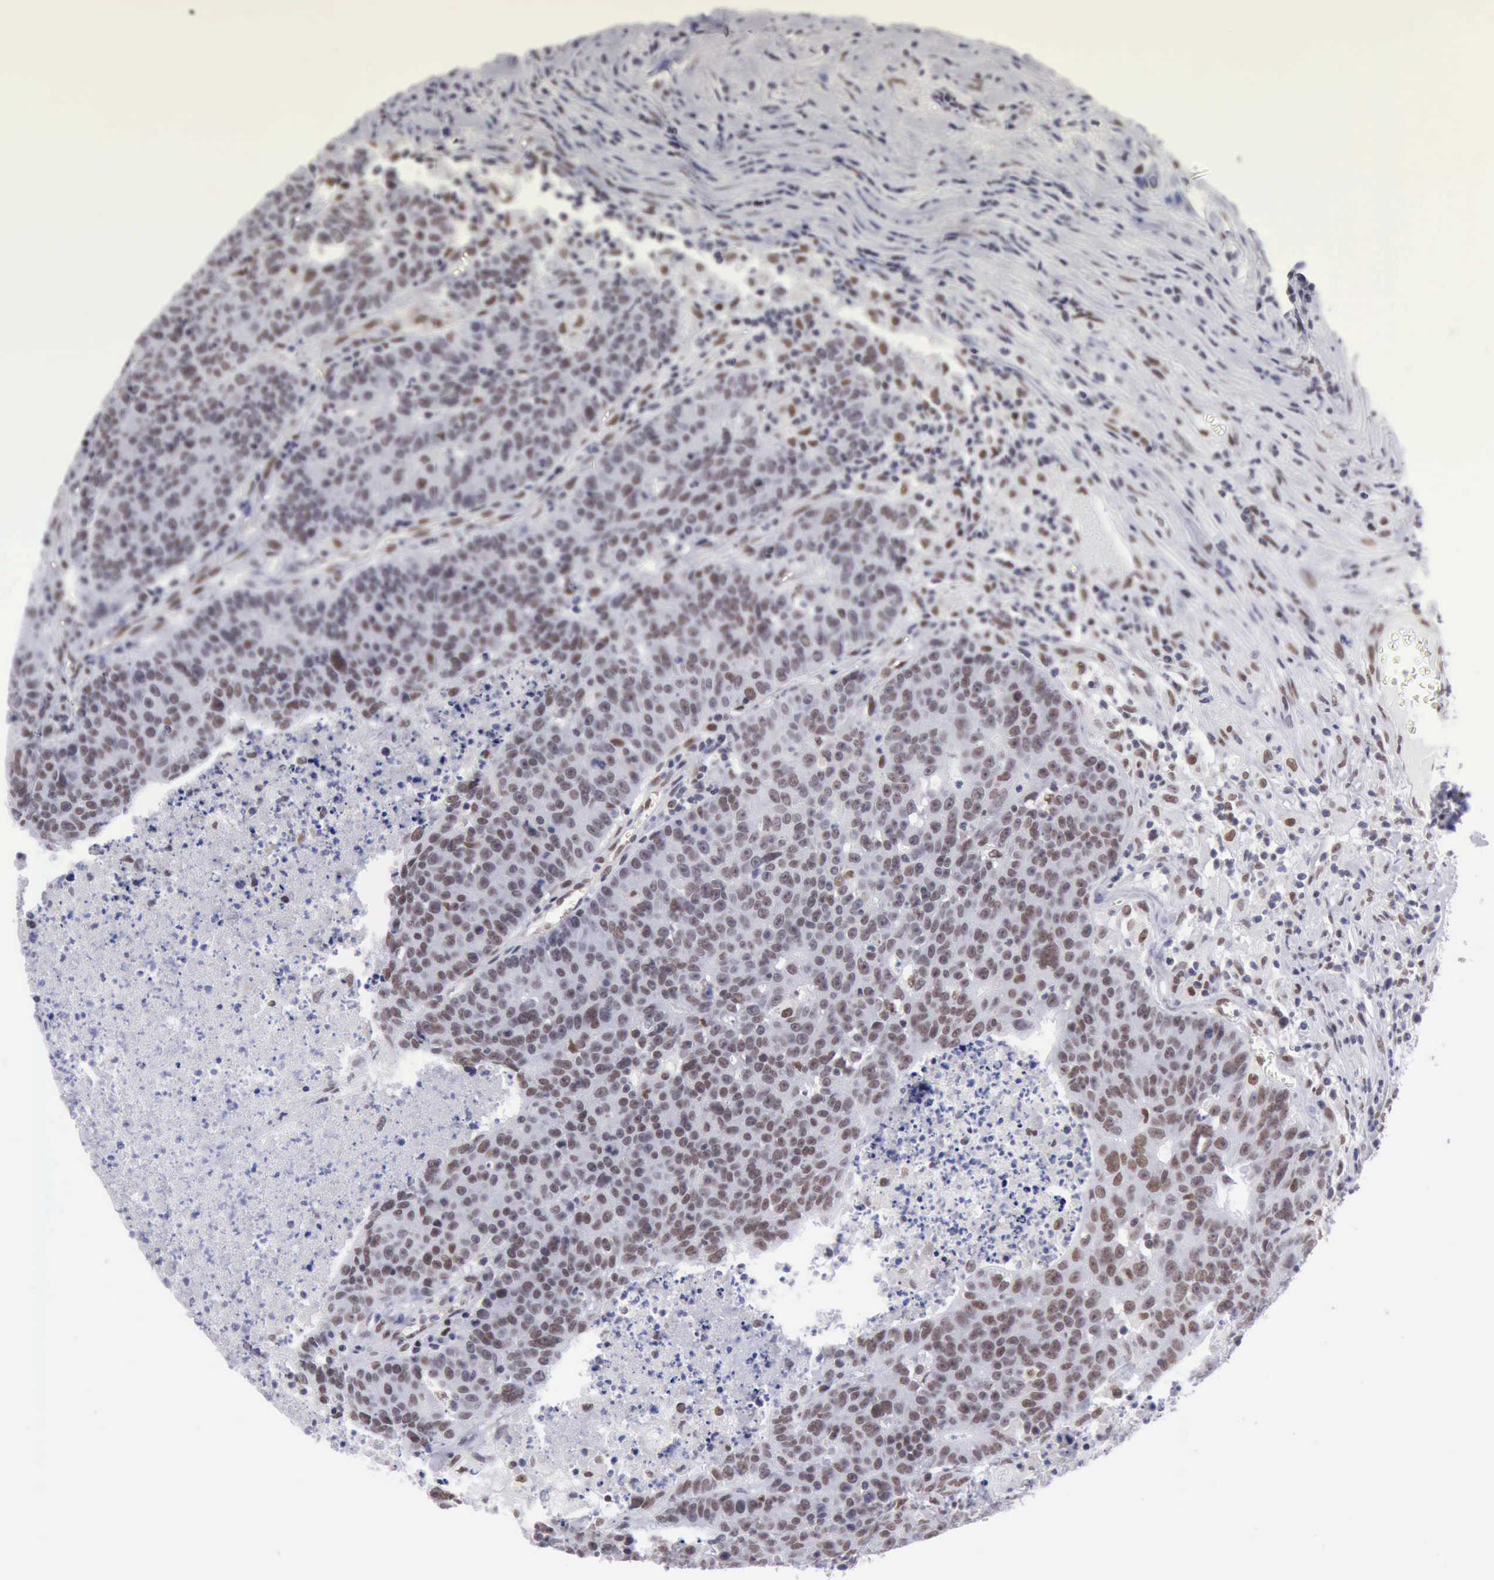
{"staining": {"intensity": "weak", "quantity": "25%-75%", "location": "nuclear"}, "tissue": "colorectal cancer", "cell_type": "Tumor cells", "image_type": "cancer", "snomed": [{"axis": "morphology", "description": "Adenocarcinoma, NOS"}, {"axis": "topography", "description": "Colon"}], "caption": "Weak nuclear protein expression is appreciated in about 25%-75% of tumor cells in colorectal cancer. (Brightfield microscopy of DAB IHC at high magnification).", "gene": "ERCC4", "patient": {"sex": "female", "age": 53}}